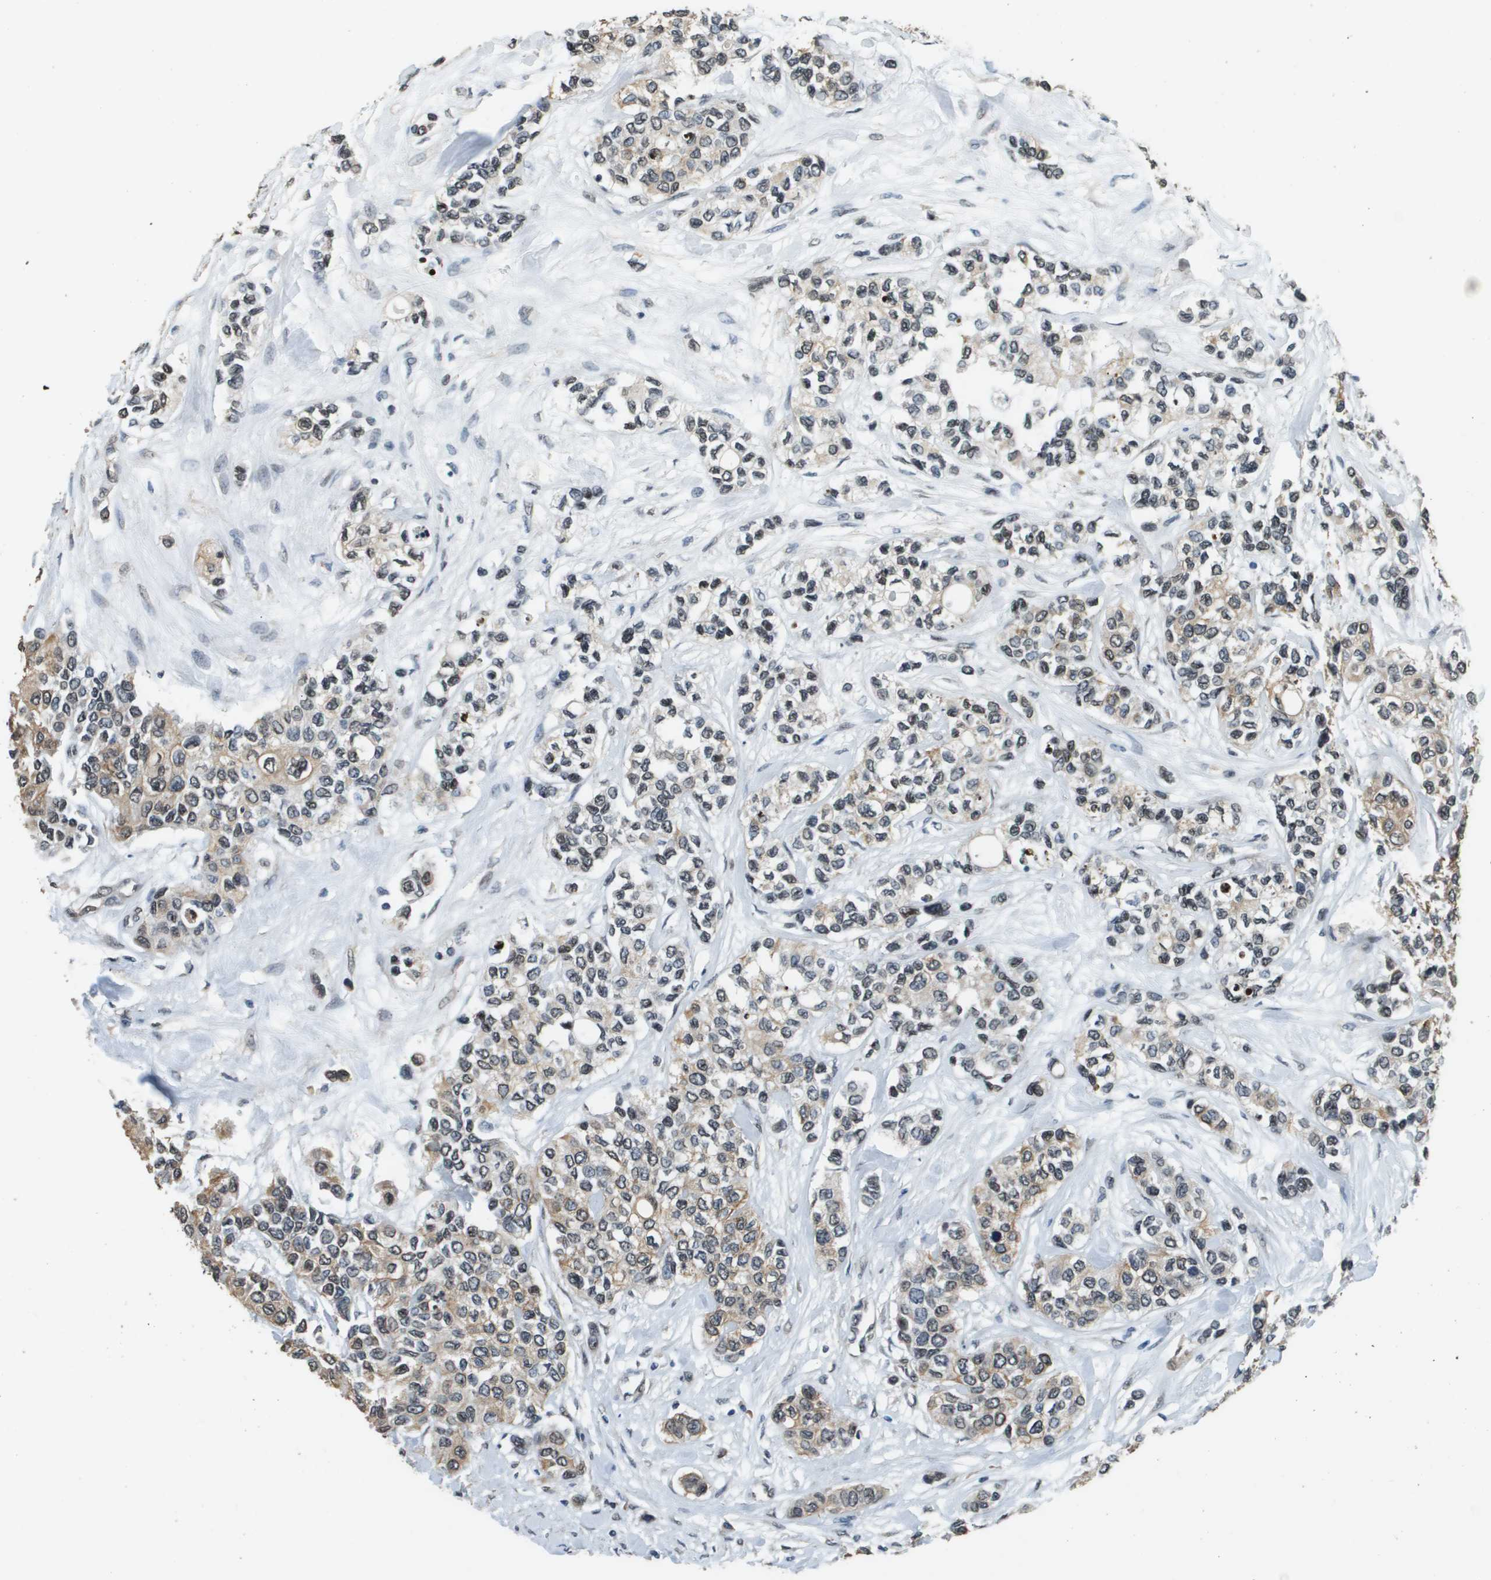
{"staining": {"intensity": "weak", "quantity": "25%-75%", "location": "cytoplasmic/membranous"}, "tissue": "urothelial cancer", "cell_type": "Tumor cells", "image_type": "cancer", "snomed": [{"axis": "morphology", "description": "Urothelial carcinoma, High grade"}, {"axis": "topography", "description": "Urinary bladder"}], "caption": "Urothelial cancer was stained to show a protein in brown. There is low levels of weak cytoplasmic/membranous expression in about 25%-75% of tumor cells.", "gene": "FANCC", "patient": {"sex": "female", "age": 56}}